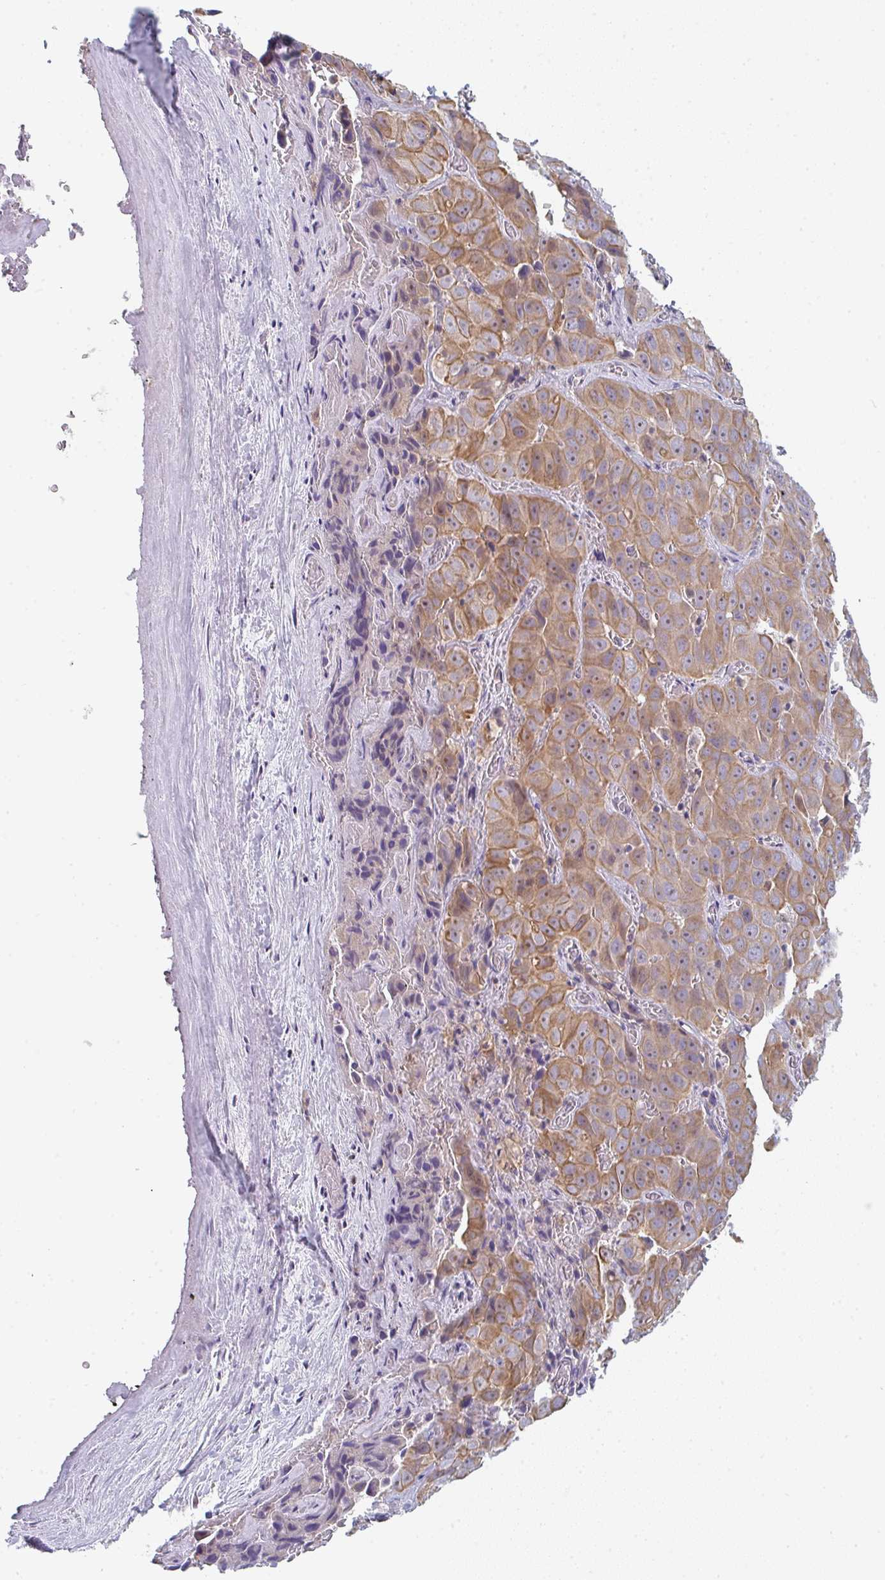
{"staining": {"intensity": "moderate", "quantity": ">75%", "location": "cytoplasmic/membranous,nuclear"}, "tissue": "liver cancer", "cell_type": "Tumor cells", "image_type": "cancer", "snomed": [{"axis": "morphology", "description": "Cholangiocarcinoma"}, {"axis": "topography", "description": "Liver"}], "caption": "Immunohistochemistry image of neoplastic tissue: liver cancer stained using IHC shows medium levels of moderate protein expression localized specifically in the cytoplasmic/membranous and nuclear of tumor cells, appearing as a cytoplasmic/membranous and nuclear brown color.", "gene": "KLHL33", "patient": {"sex": "female", "age": 52}}